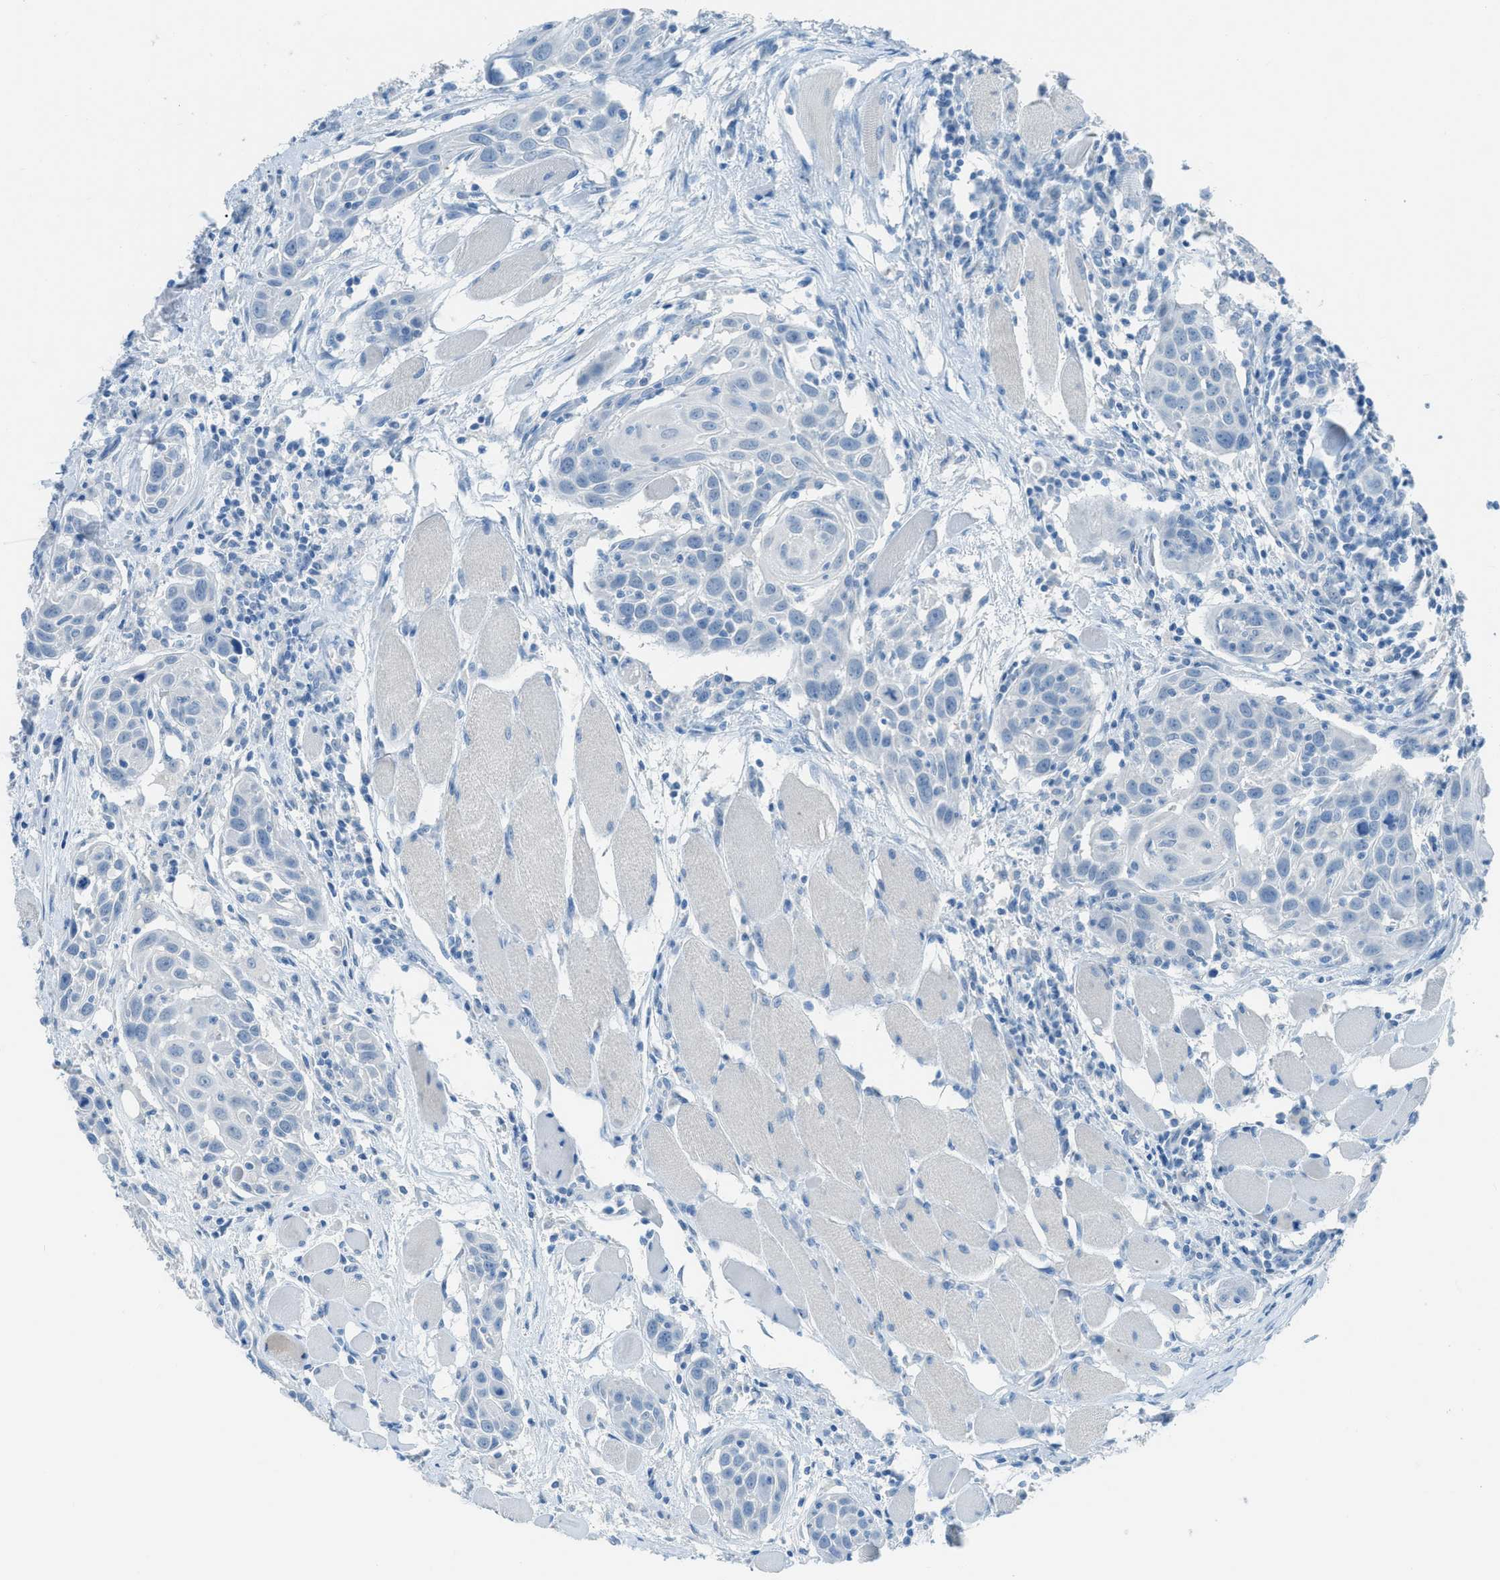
{"staining": {"intensity": "negative", "quantity": "none", "location": "none"}, "tissue": "head and neck cancer", "cell_type": "Tumor cells", "image_type": "cancer", "snomed": [{"axis": "morphology", "description": "Squamous cell carcinoma, NOS"}, {"axis": "topography", "description": "Oral tissue"}, {"axis": "topography", "description": "Head-Neck"}], "caption": "This is an immunohistochemistry image of human squamous cell carcinoma (head and neck). There is no staining in tumor cells.", "gene": "ACAN", "patient": {"sex": "female", "age": 50}}